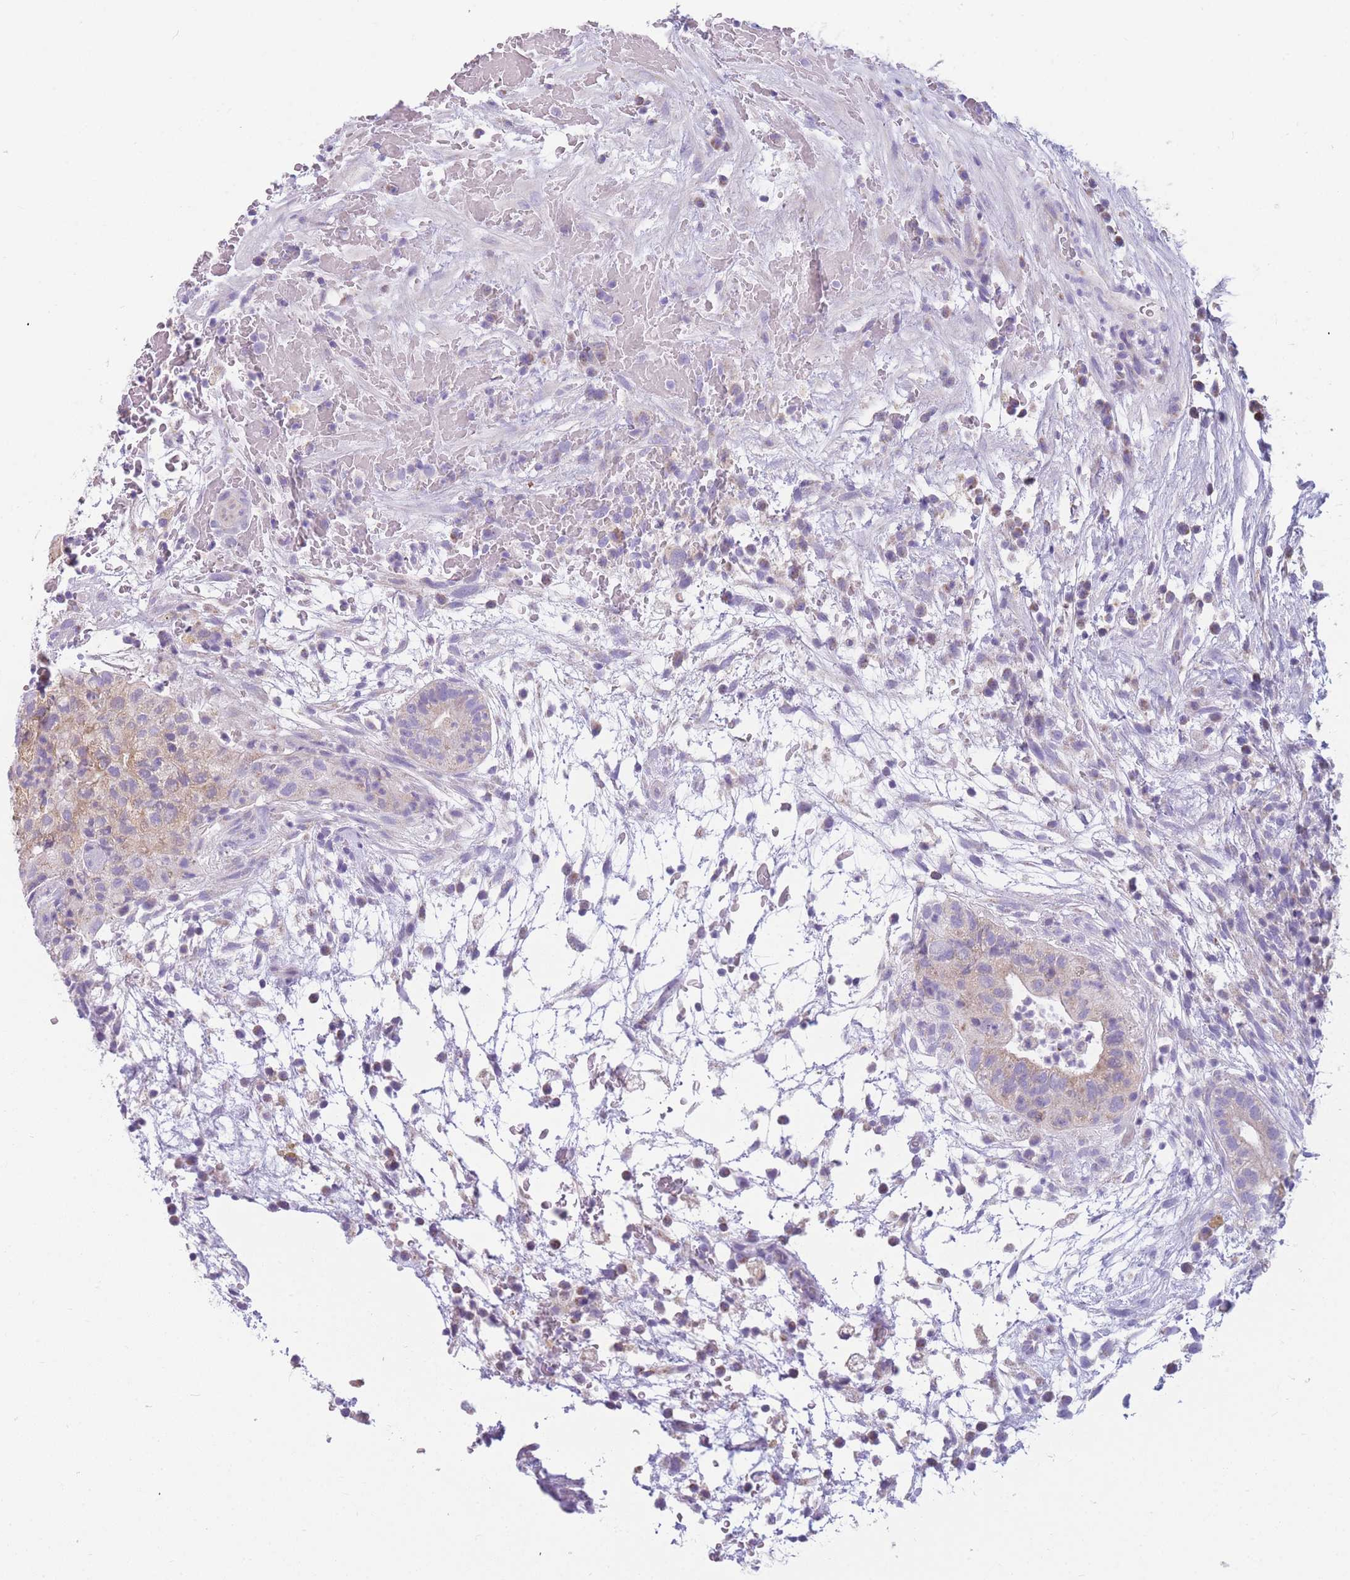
{"staining": {"intensity": "weak", "quantity": "25%-75%", "location": "cytoplasmic/membranous"}, "tissue": "testis cancer", "cell_type": "Tumor cells", "image_type": "cancer", "snomed": [{"axis": "morphology", "description": "Normal tissue, NOS"}, {"axis": "morphology", "description": "Carcinoma, Embryonal, NOS"}, {"axis": "topography", "description": "Testis"}], "caption": "High-magnification brightfield microscopy of testis cancer stained with DAB (3,3'-diaminobenzidine) (brown) and counterstained with hematoxylin (blue). tumor cells exhibit weak cytoplasmic/membranous staining is present in approximately25%-75% of cells.", "gene": "DHRS11", "patient": {"sex": "male", "age": 32}}